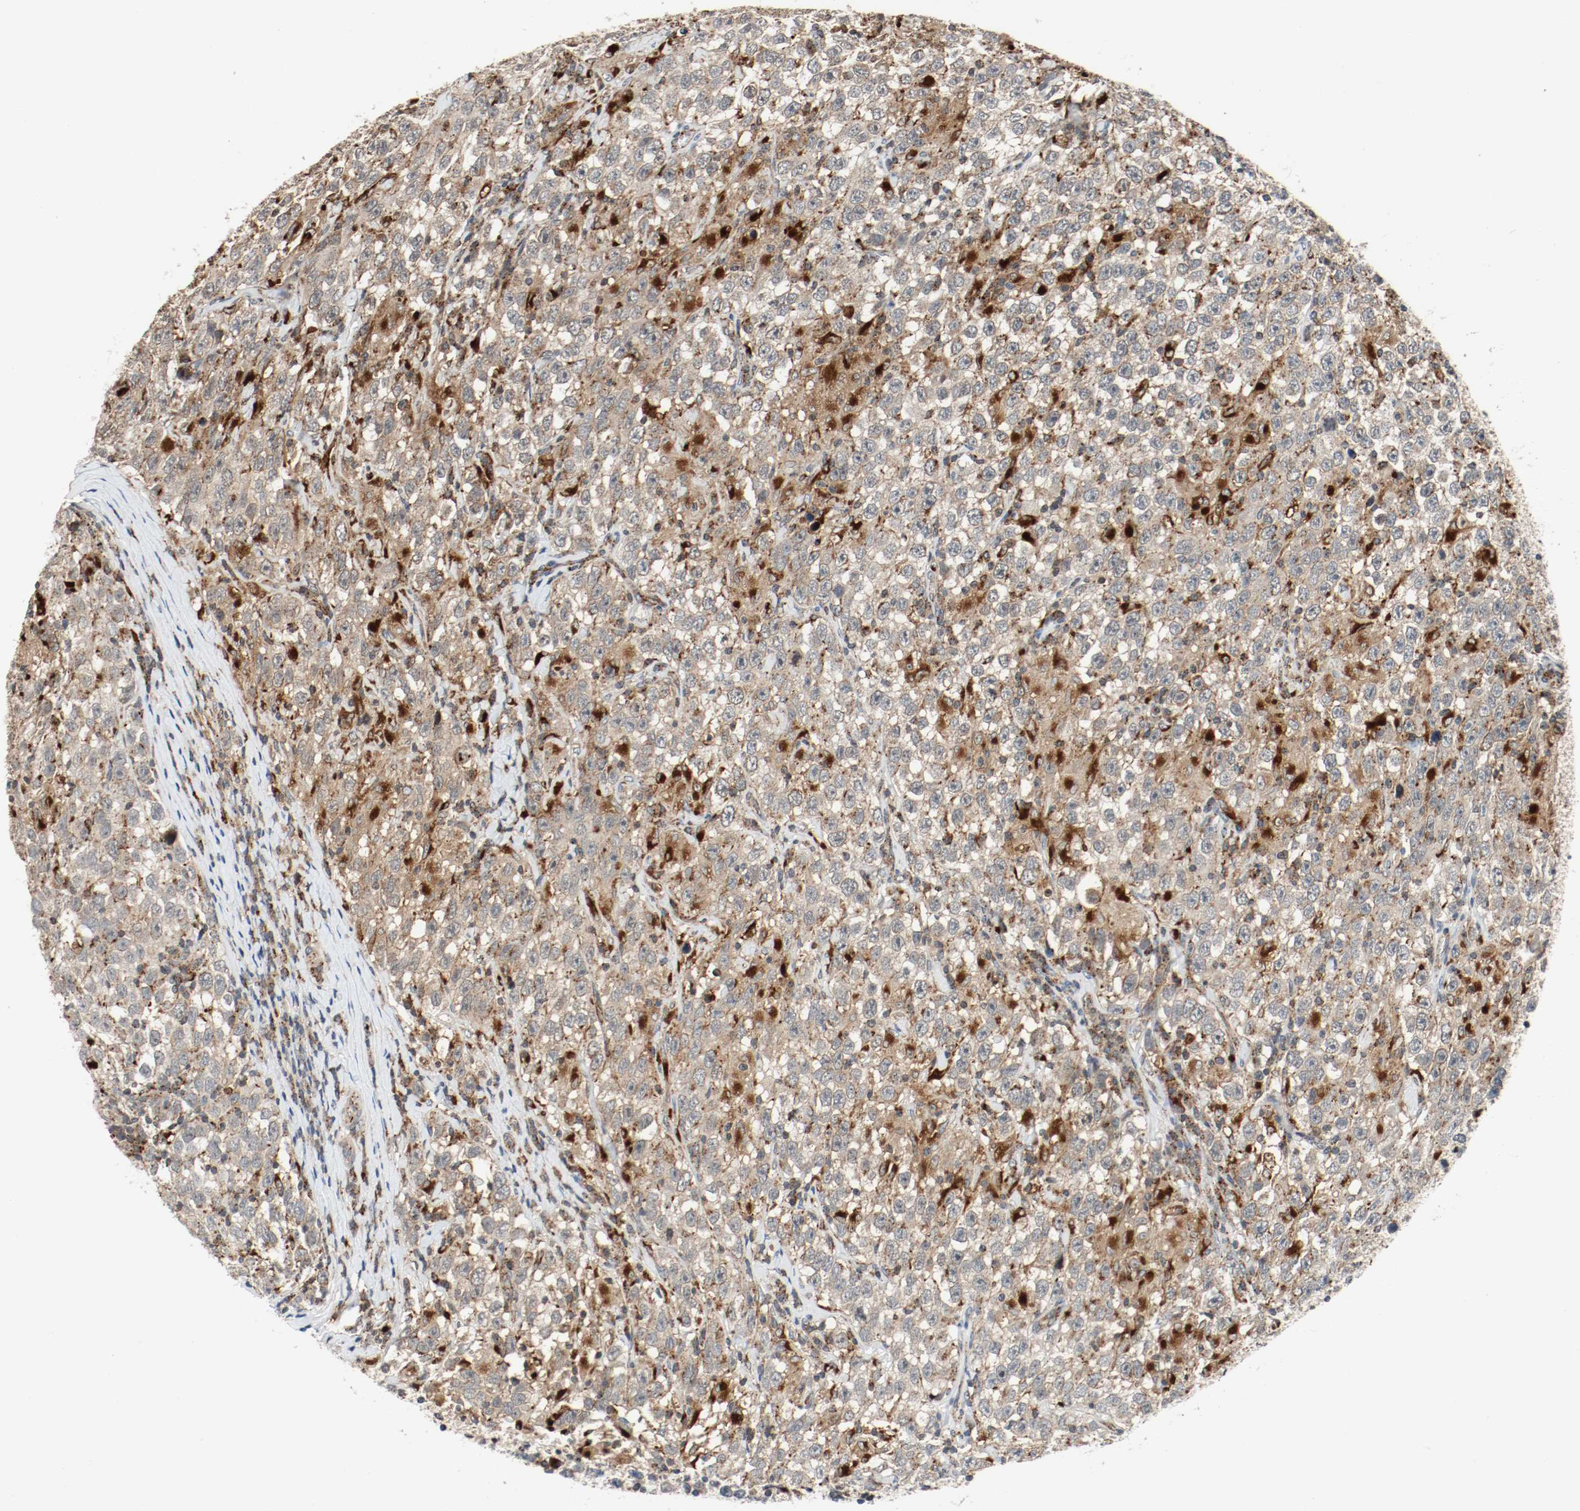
{"staining": {"intensity": "moderate", "quantity": ">75%", "location": "cytoplasmic/membranous"}, "tissue": "testis cancer", "cell_type": "Tumor cells", "image_type": "cancer", "snomed": [{"axis": "morphology", "description": "Seminoma, NOS"}, {"axis": "topography", "description": "Testis"}], "caption": "High-magnification brightfield microscopy of seminoma (testis) stained with DAB (brown) and counterstained with hematoxylin (blue). tumor cells exhibit moderate cytoplasmic/membranous positivity is present in about>75% of cells.", "gene": "LAMP2", "patient": {"sex": "male", "age": 41}}